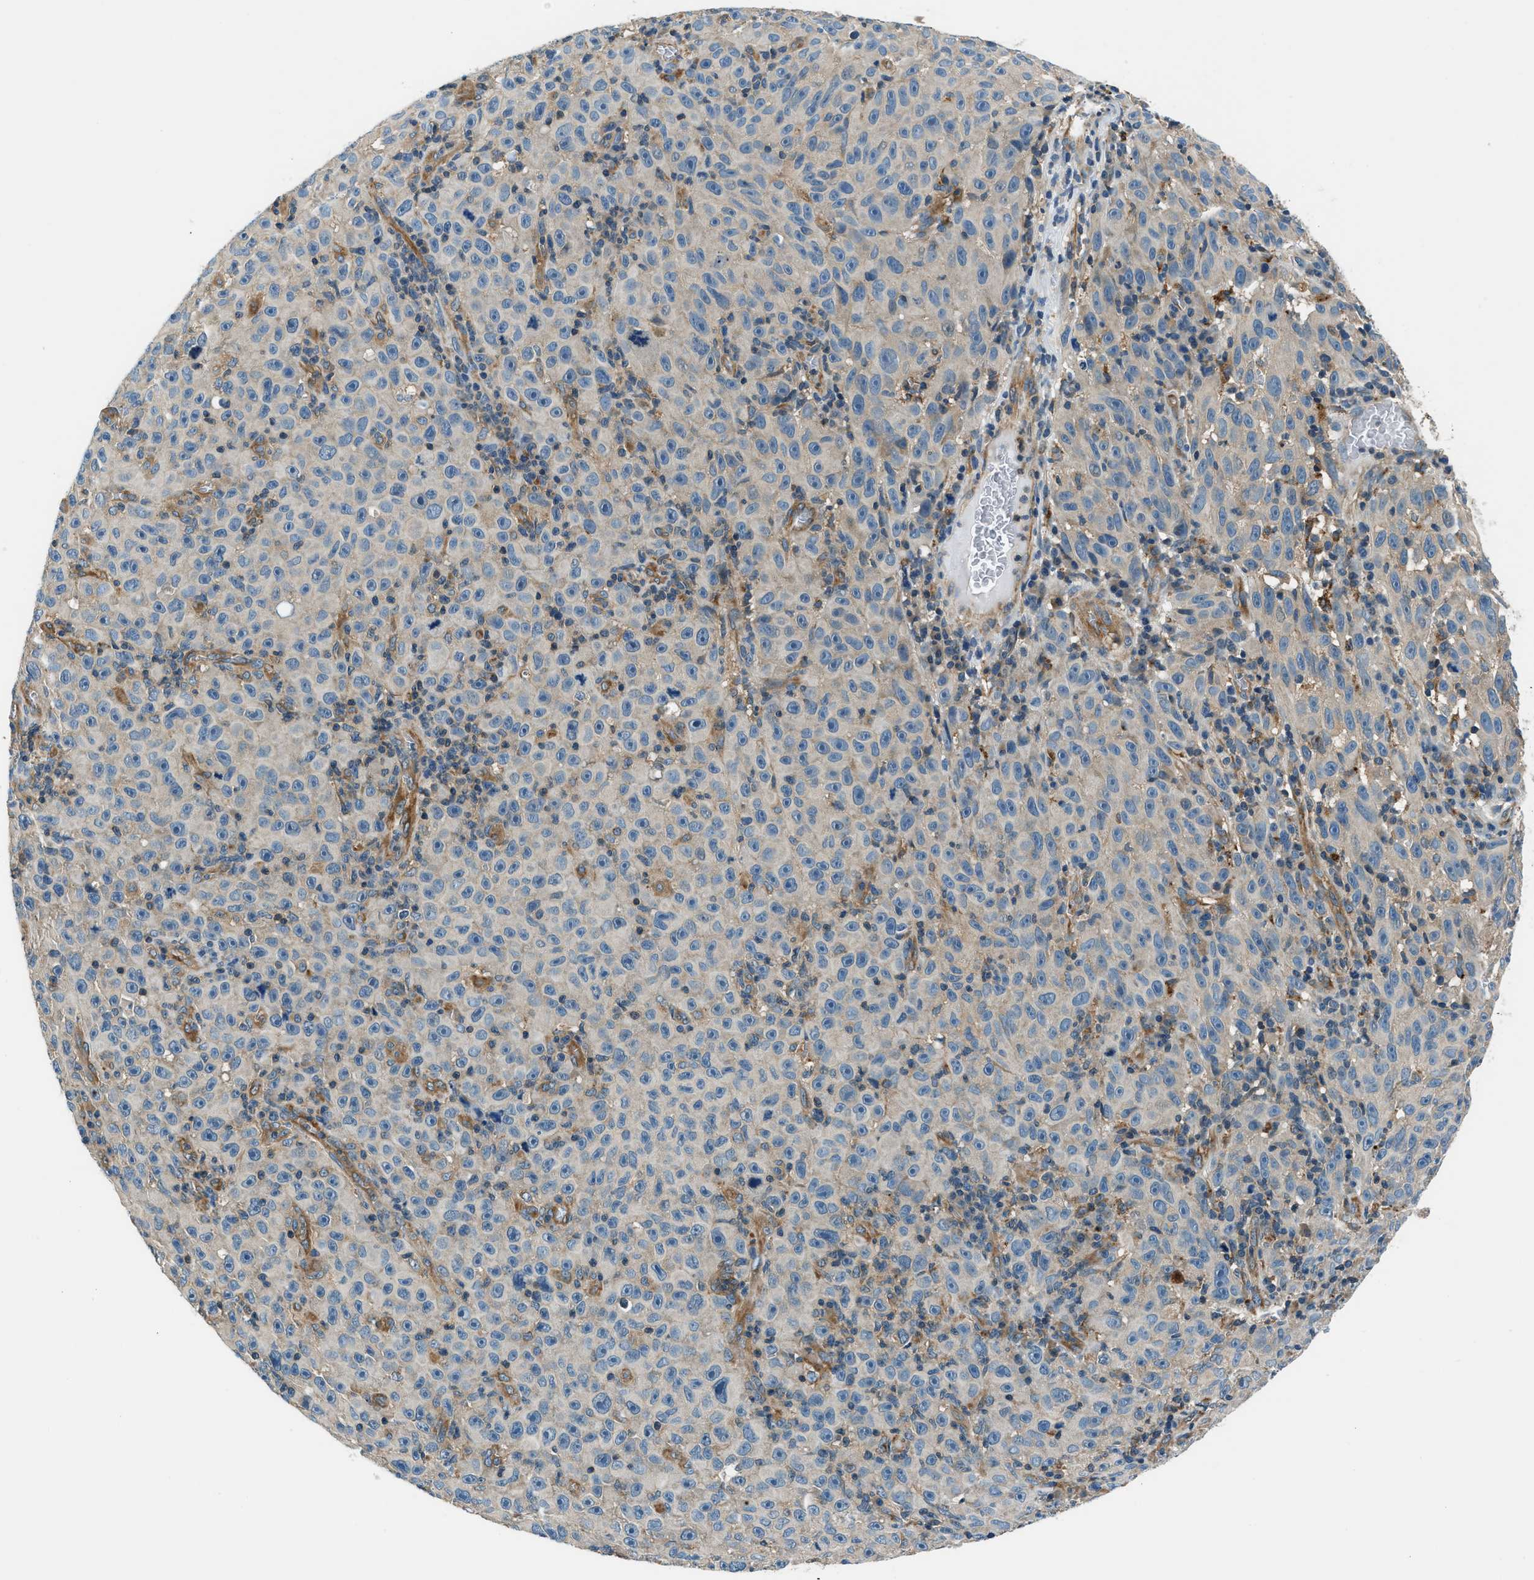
{"staining": {"intensity": "weak", "quantity": "<25%", "location": "cytoplasmic/membranous"}, "tissue": "melanoma", "cell_type": "Tumor cells", "image_type": "cancer", "snomed": [{"axis": "morphology", "description": "Malignant melanoma, NOS"}, {"axis": "topography", "description": "Skin"}], "caption": "An image of human melanoma is negative for staining in tumor cells. (Brightfield microscopy of DAB (3,3'-diaminobenzidine) immunohistochemistry at high magnification).", "gene": "SLC19A2", "patient": {"sex": "female", "age": 82}}